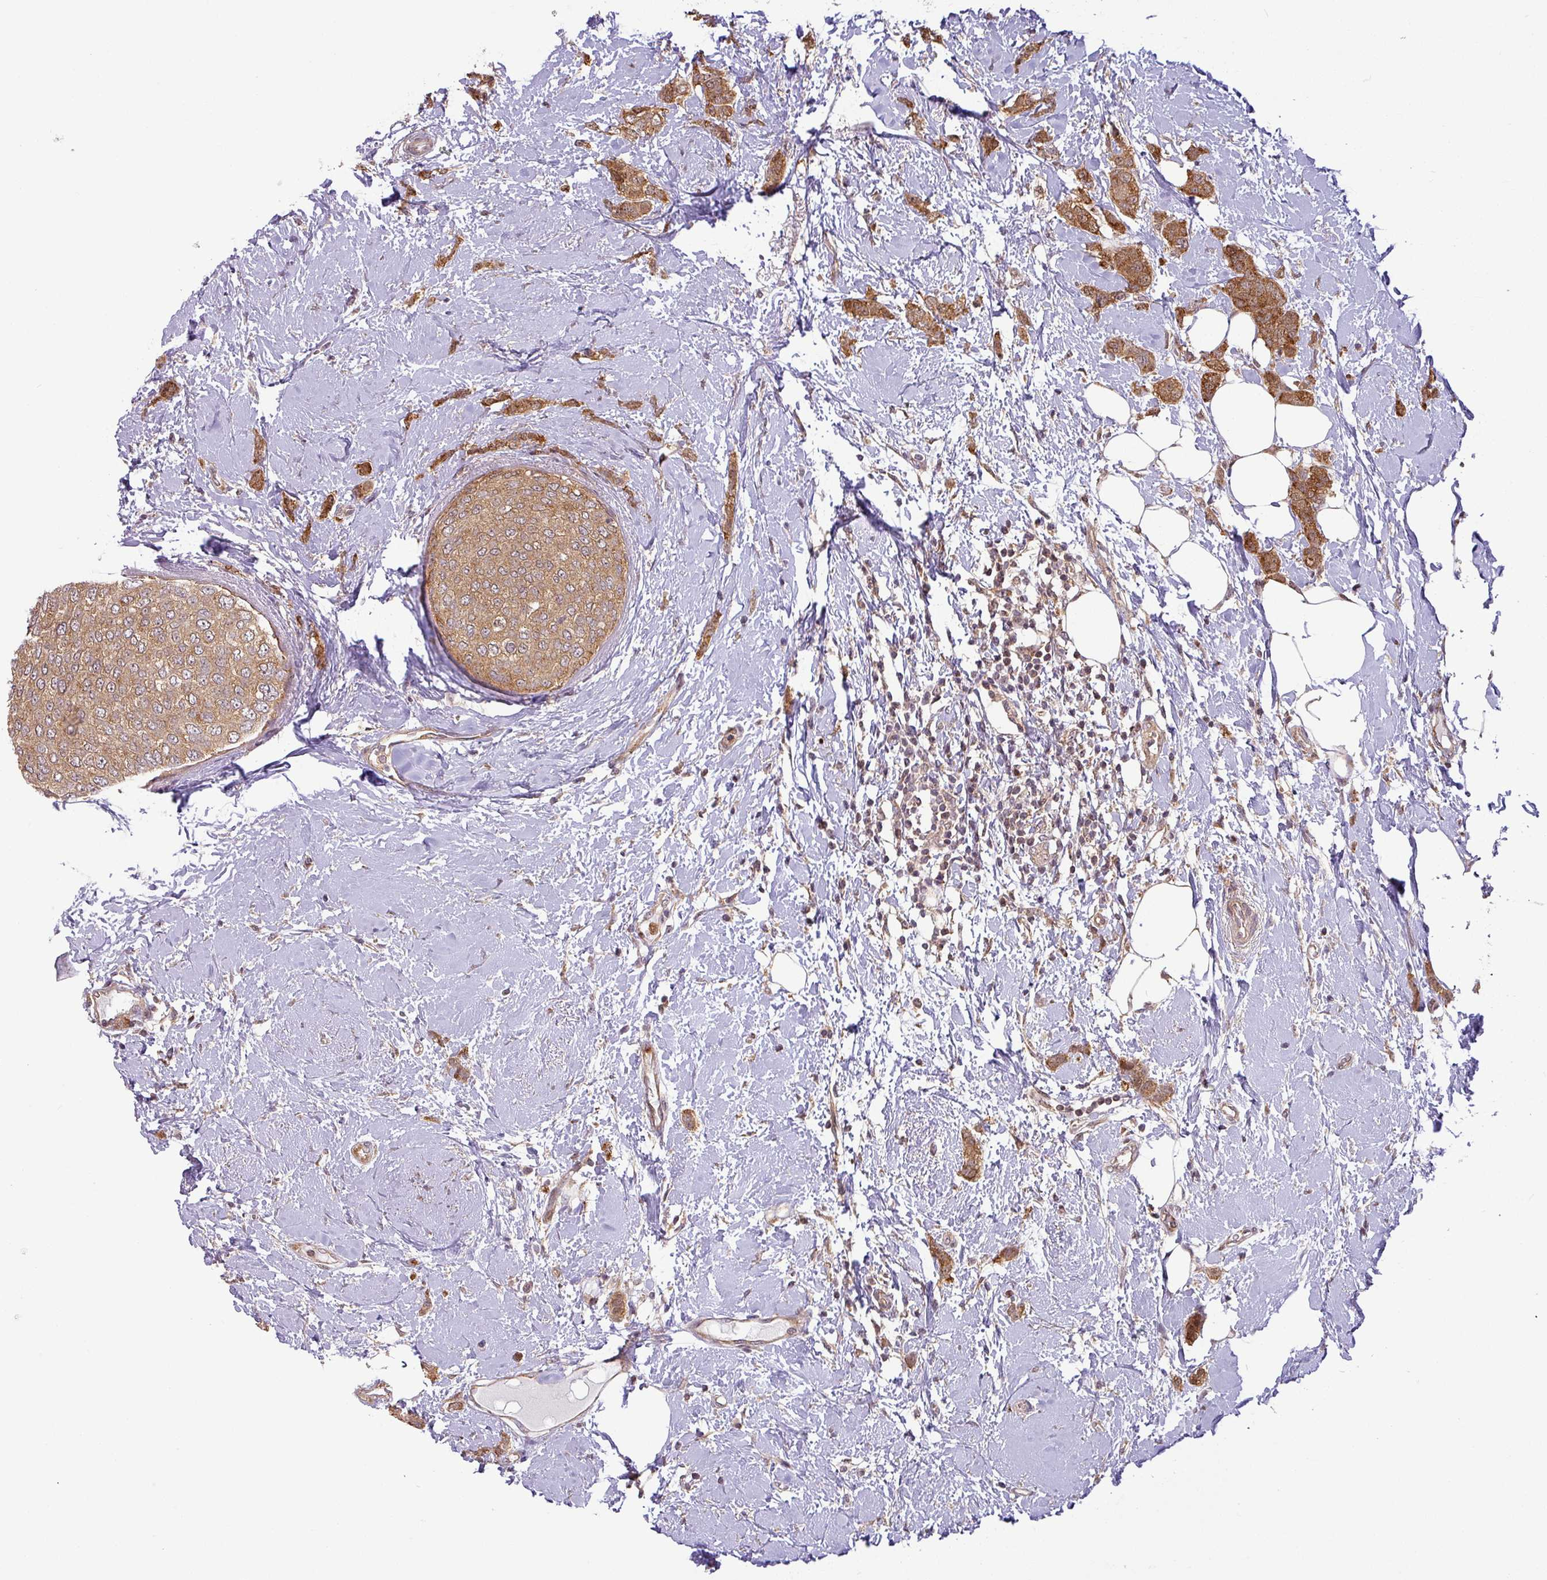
{"staining": {"intensity": "strong", "quantity": ">75%", "location": "cytoplasmic/membranous"}, "tissue": "breast cancer", "cell_type": "Tumor cells", "image_type": "cancer", "snomed": [{"axis": "morphology", "description": "Duct carcinoma"}, {"axis": "topography", "description": "Breast"}], "caption": "IHC photomicrograph of human breast cancer stained for a protein (brown), which reveals high levels of strong cytoplasmic/membranous staining in approximately >75% of tumor cells.", "gene": "GALNT12", "patient": {"sex": "female", "age": 72}}